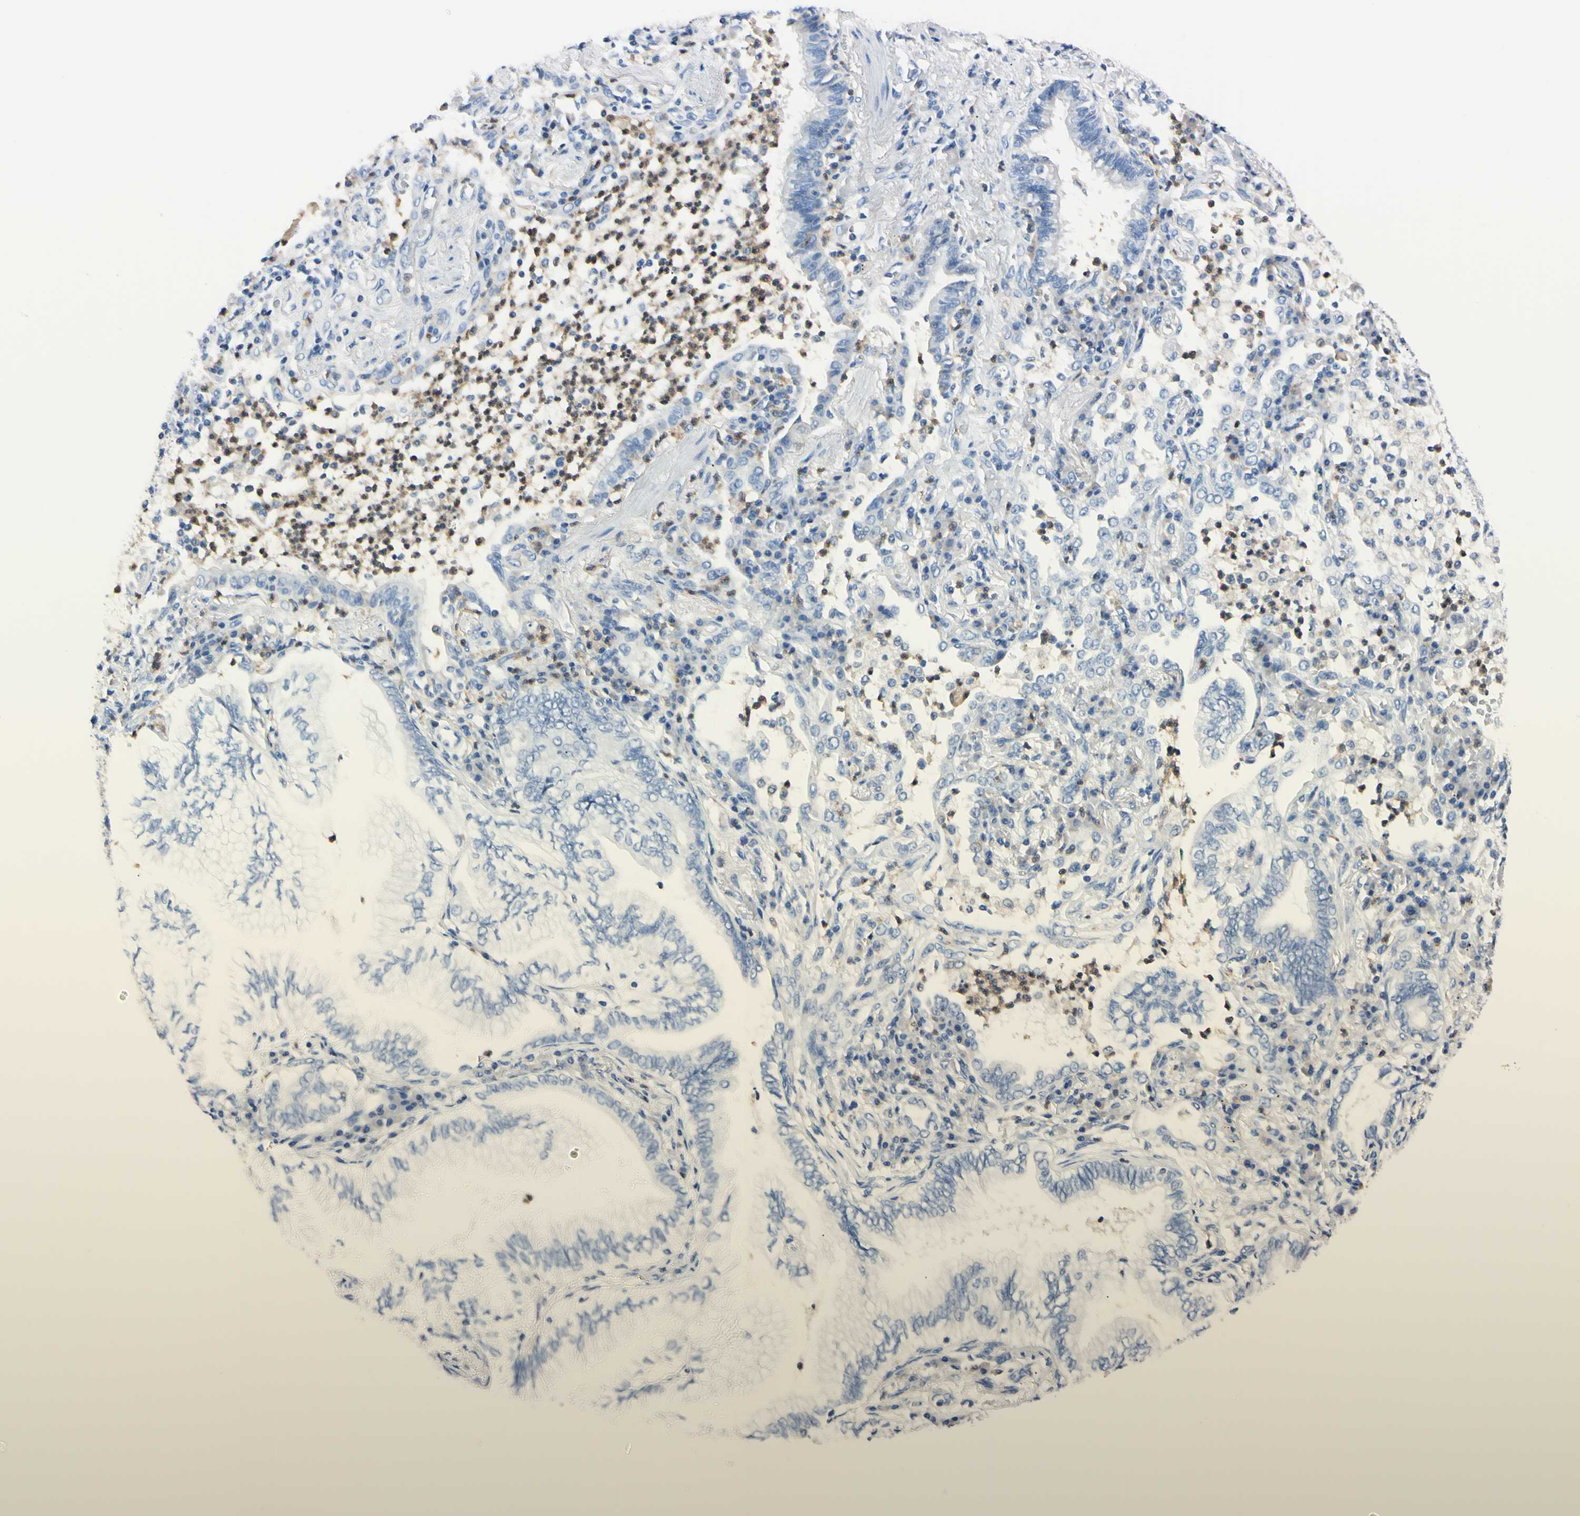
{"staining": {"intensity": "negative", "quantity": "none", "location": "none"}, "tissue": "lung cancer", "cell_type": "Tumor cells", "image_type": "cancer", "snomed": [{"axis": "morphology", "description": "Normal tissue, NOS"}, {"axis": "morphology", "description": "Adenocarcinoma, NOS"}, {"axis": "topography", "description": "Bronchus"}, {"axis": "topography", "description": "Lung"}], "caption": "An IHC histopathology image of lung adenocarcinoma is shown. There is no staining in tumor cells of lung adenocarcinoma.", "gene": "NCF4", "patient": {"sex": "female", "age": 70}}